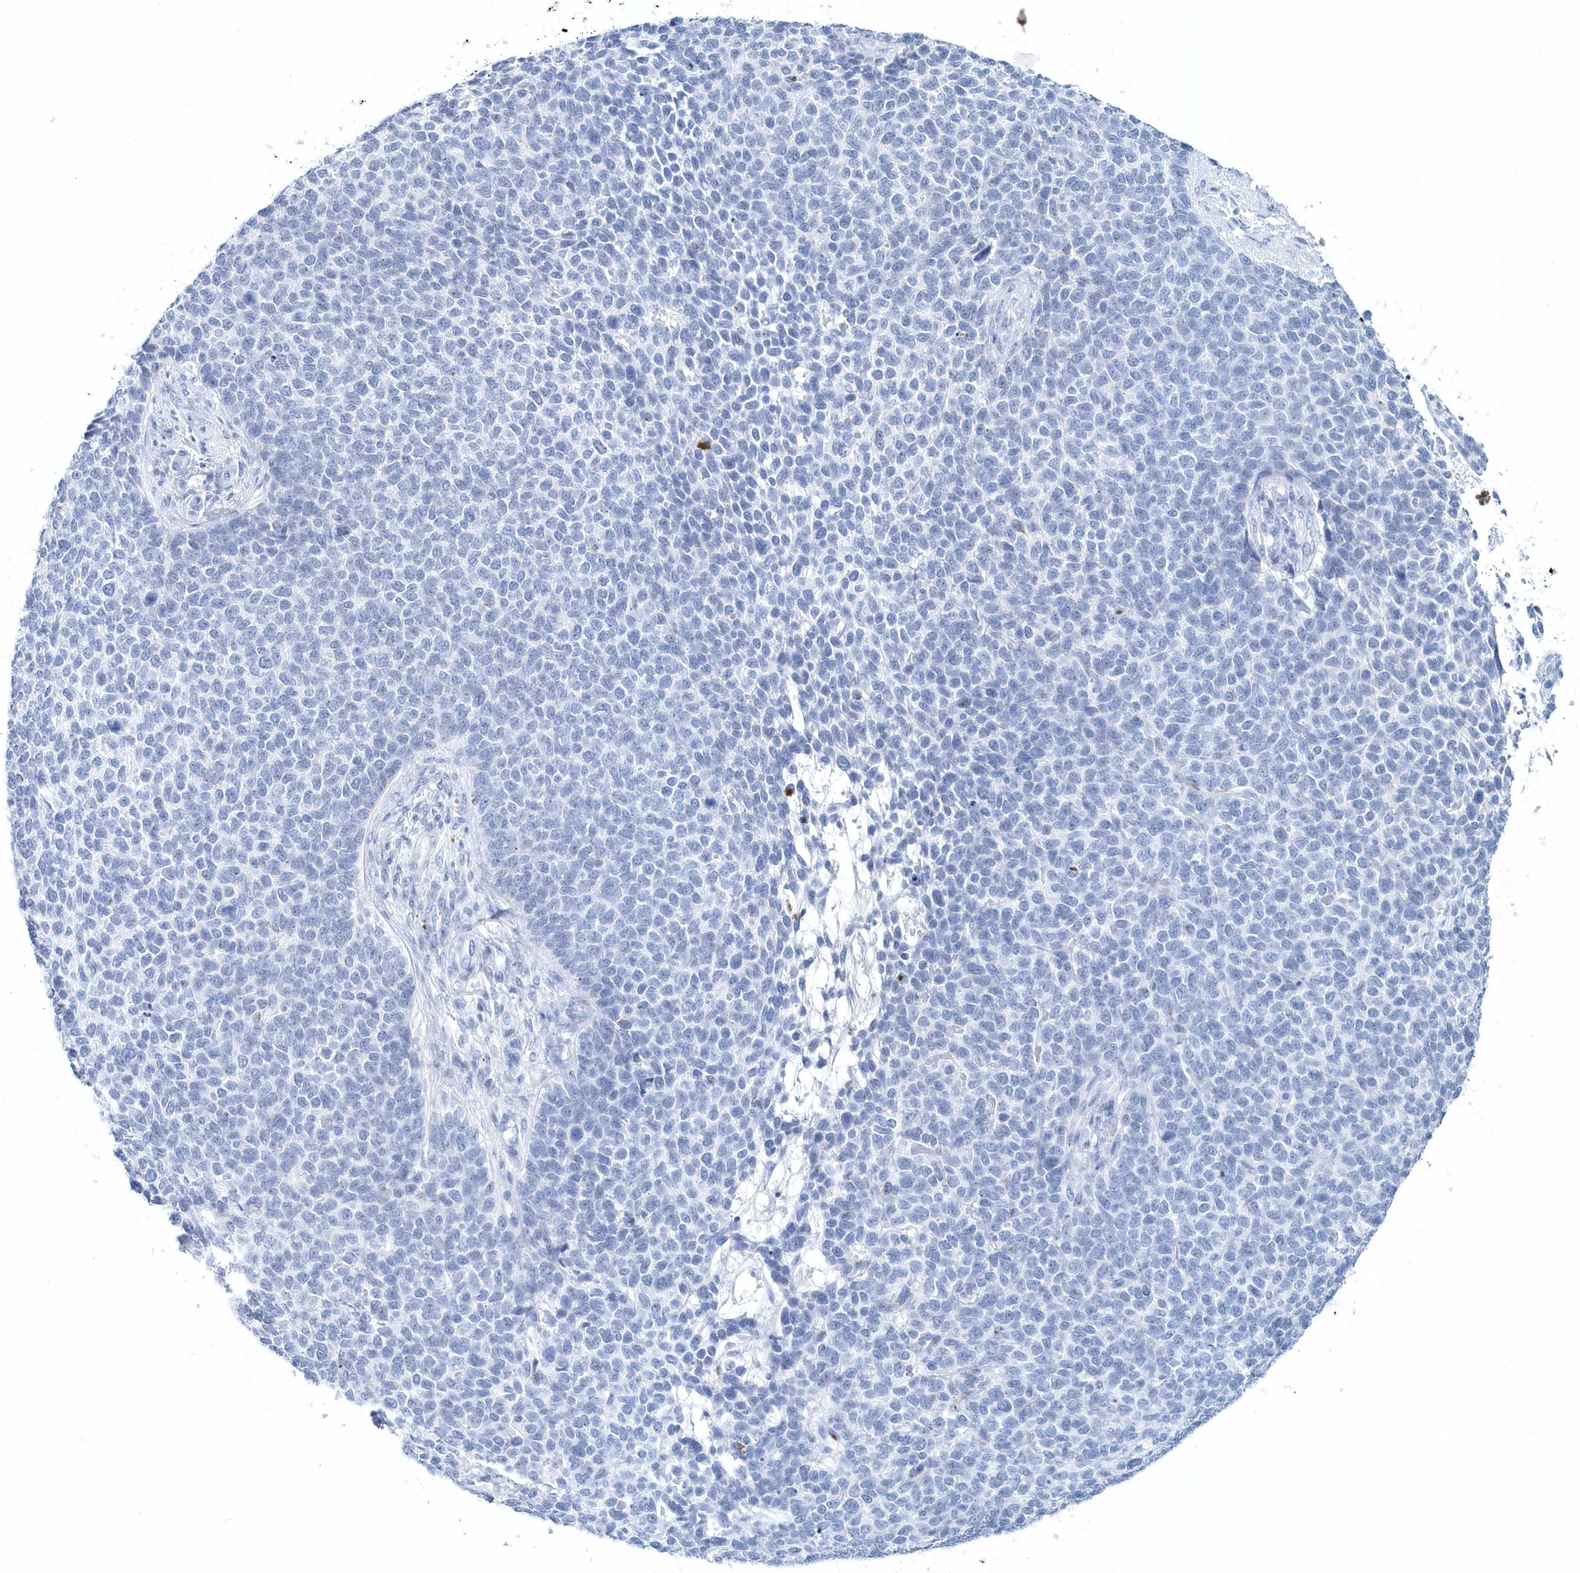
{"staining": {"intensity": "negative", "quantity": "none", "location": "none"}, "tissue": "skin cancer", "cell_type": "Tumor cells", "image_type": "cancer", "snomed": [{"axis": "morphology", "description": "Basal cell carcinoma"}, {"axis": "topography", "description": "Skin"}], "caption": "Immunohistochemical staining of human basal cell carcinoma (skin) demonstrates no significant staining in tumor cells.", "gene": "PTPRO", "patient": {"sex": "female", "age": 84}}